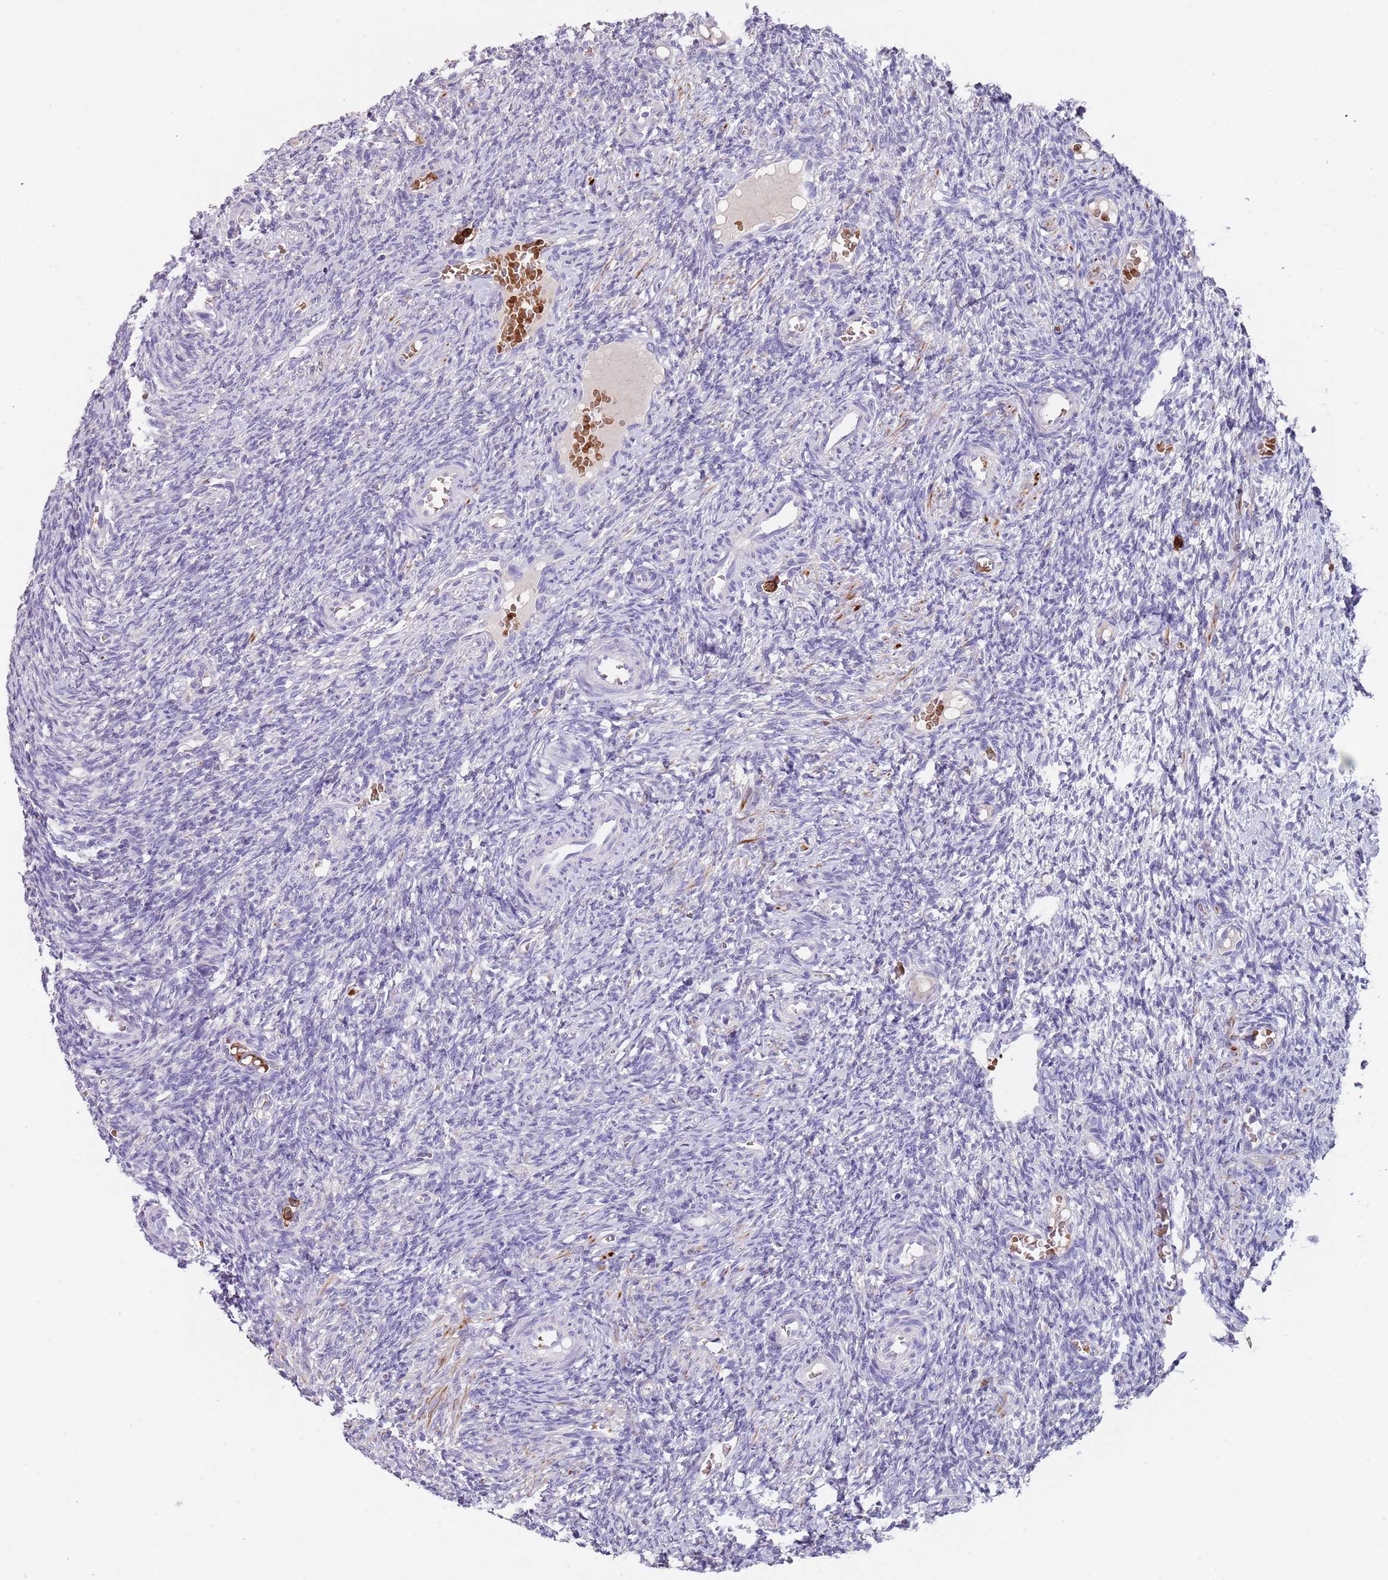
{"staining": {"intensity": "negative", "quantity": "none", "location": "none"}, "tissue": "ovary", "cell_type": "Ovarian stroma cells", "image_type": "normal", "snomed": [{"axis": "morphology", "description": "Normal tissue, NOS"}, {"axis": "topography", "description": "Ovary"}], "caption": "This is an IHC photomicrograph of benign ovary. There is no positivity in ovarian stroma cells.", "gene": "TMEM251", "patient": {"sex": "female", "age": 27}}